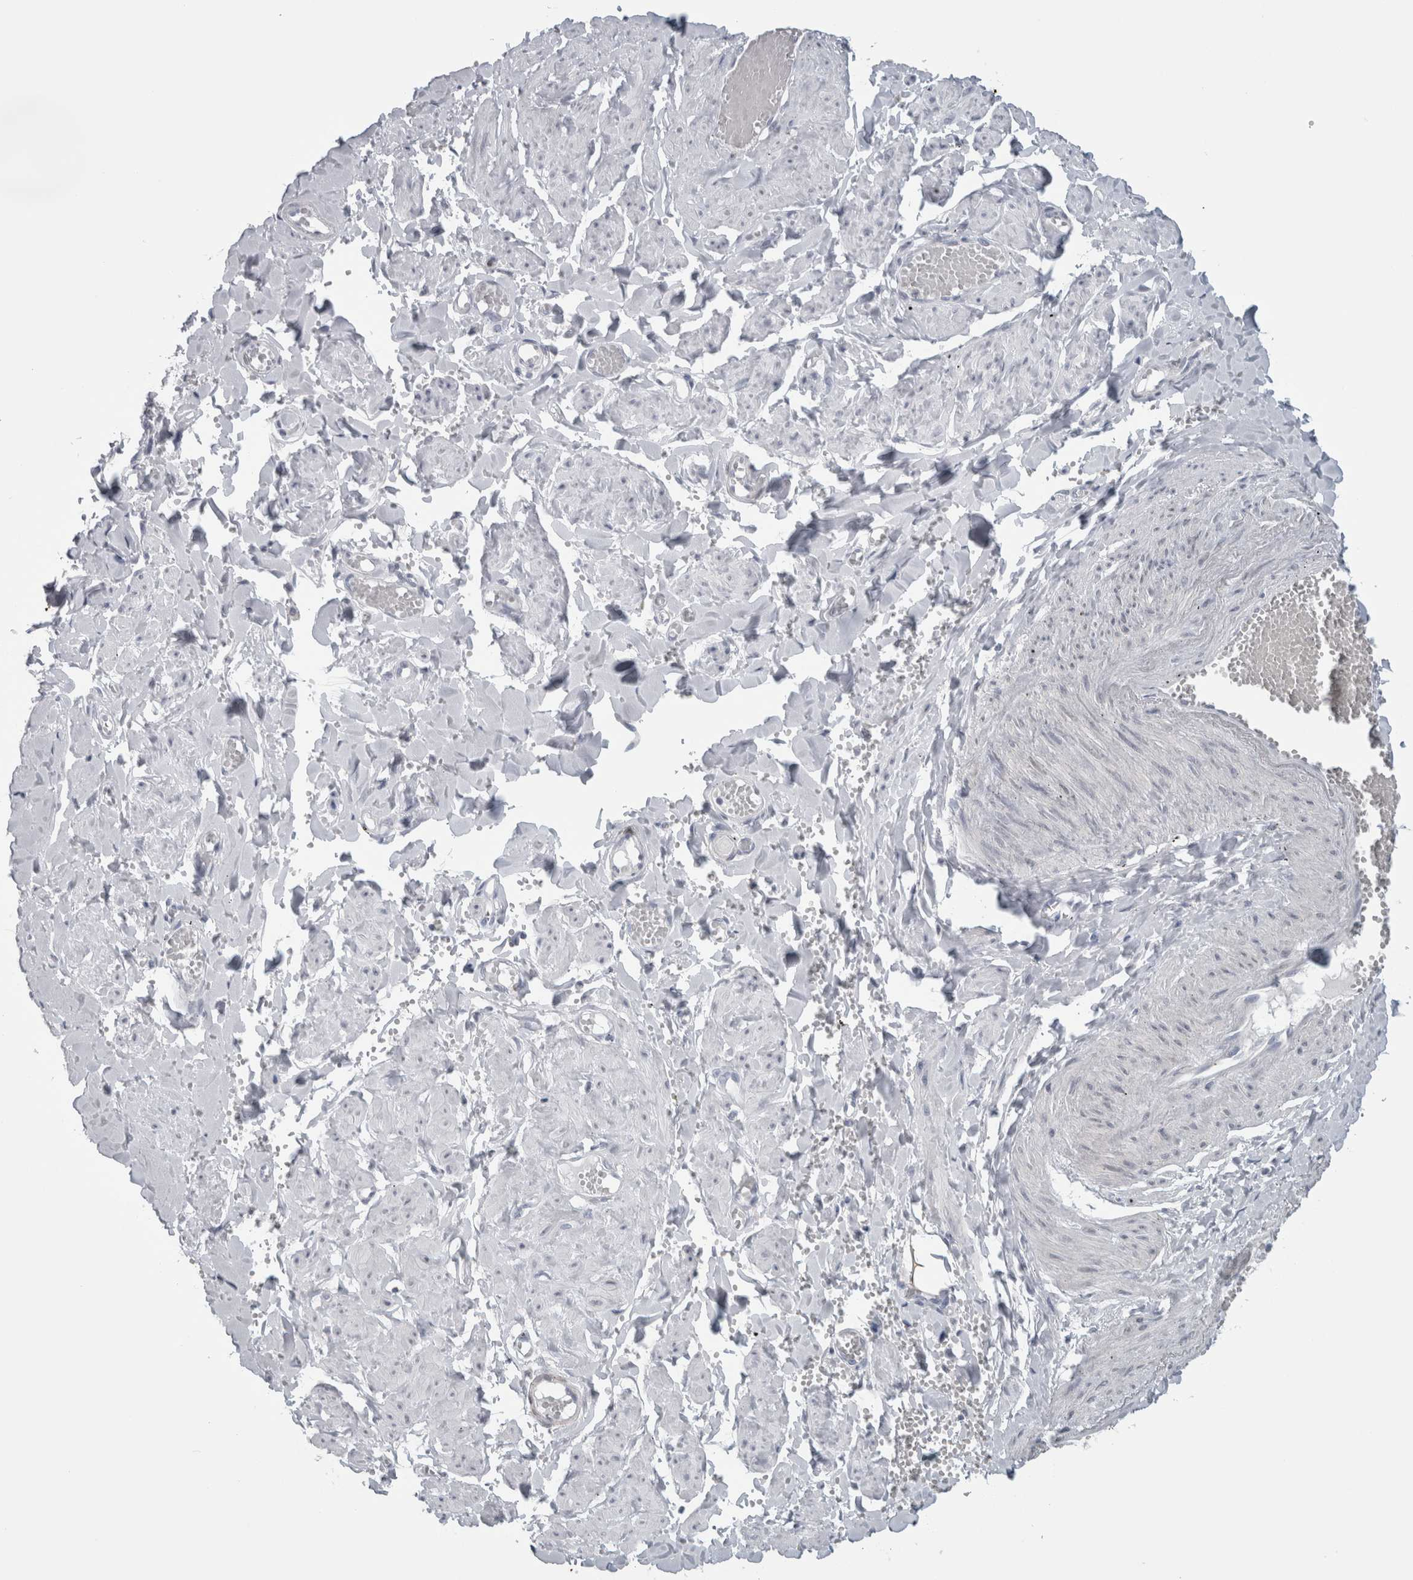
{"staining": {"intensity": "strong", "quantity": ">75%", "location": "cytoplasmic/membranous"}, "tissue": "adipose tissue", "cell_type": "Adipocytes", "image_type": "normal", "snomed": [{"axis": "morphology", "description": "Normal tissue, NOS"}, {"axis": "topography", "description": "Vascular tissue"}, {"axis": "topography", "description": "Fallopian tube"}, {"axis": "topography", "description": "Ovary"}], "caption": "Normal adipose tissue demonstrates strong cytoplasmic/membranous staining in approximately >75% of adipocytes, visualized by immunohistochemistry. The staining is performed using DAB brown chromogen to label protein expression. The nuclei are counter-stained blue using hematoxylin.", "gene": "PLIN1", "patient": {"sex": "female", "age": 67}}